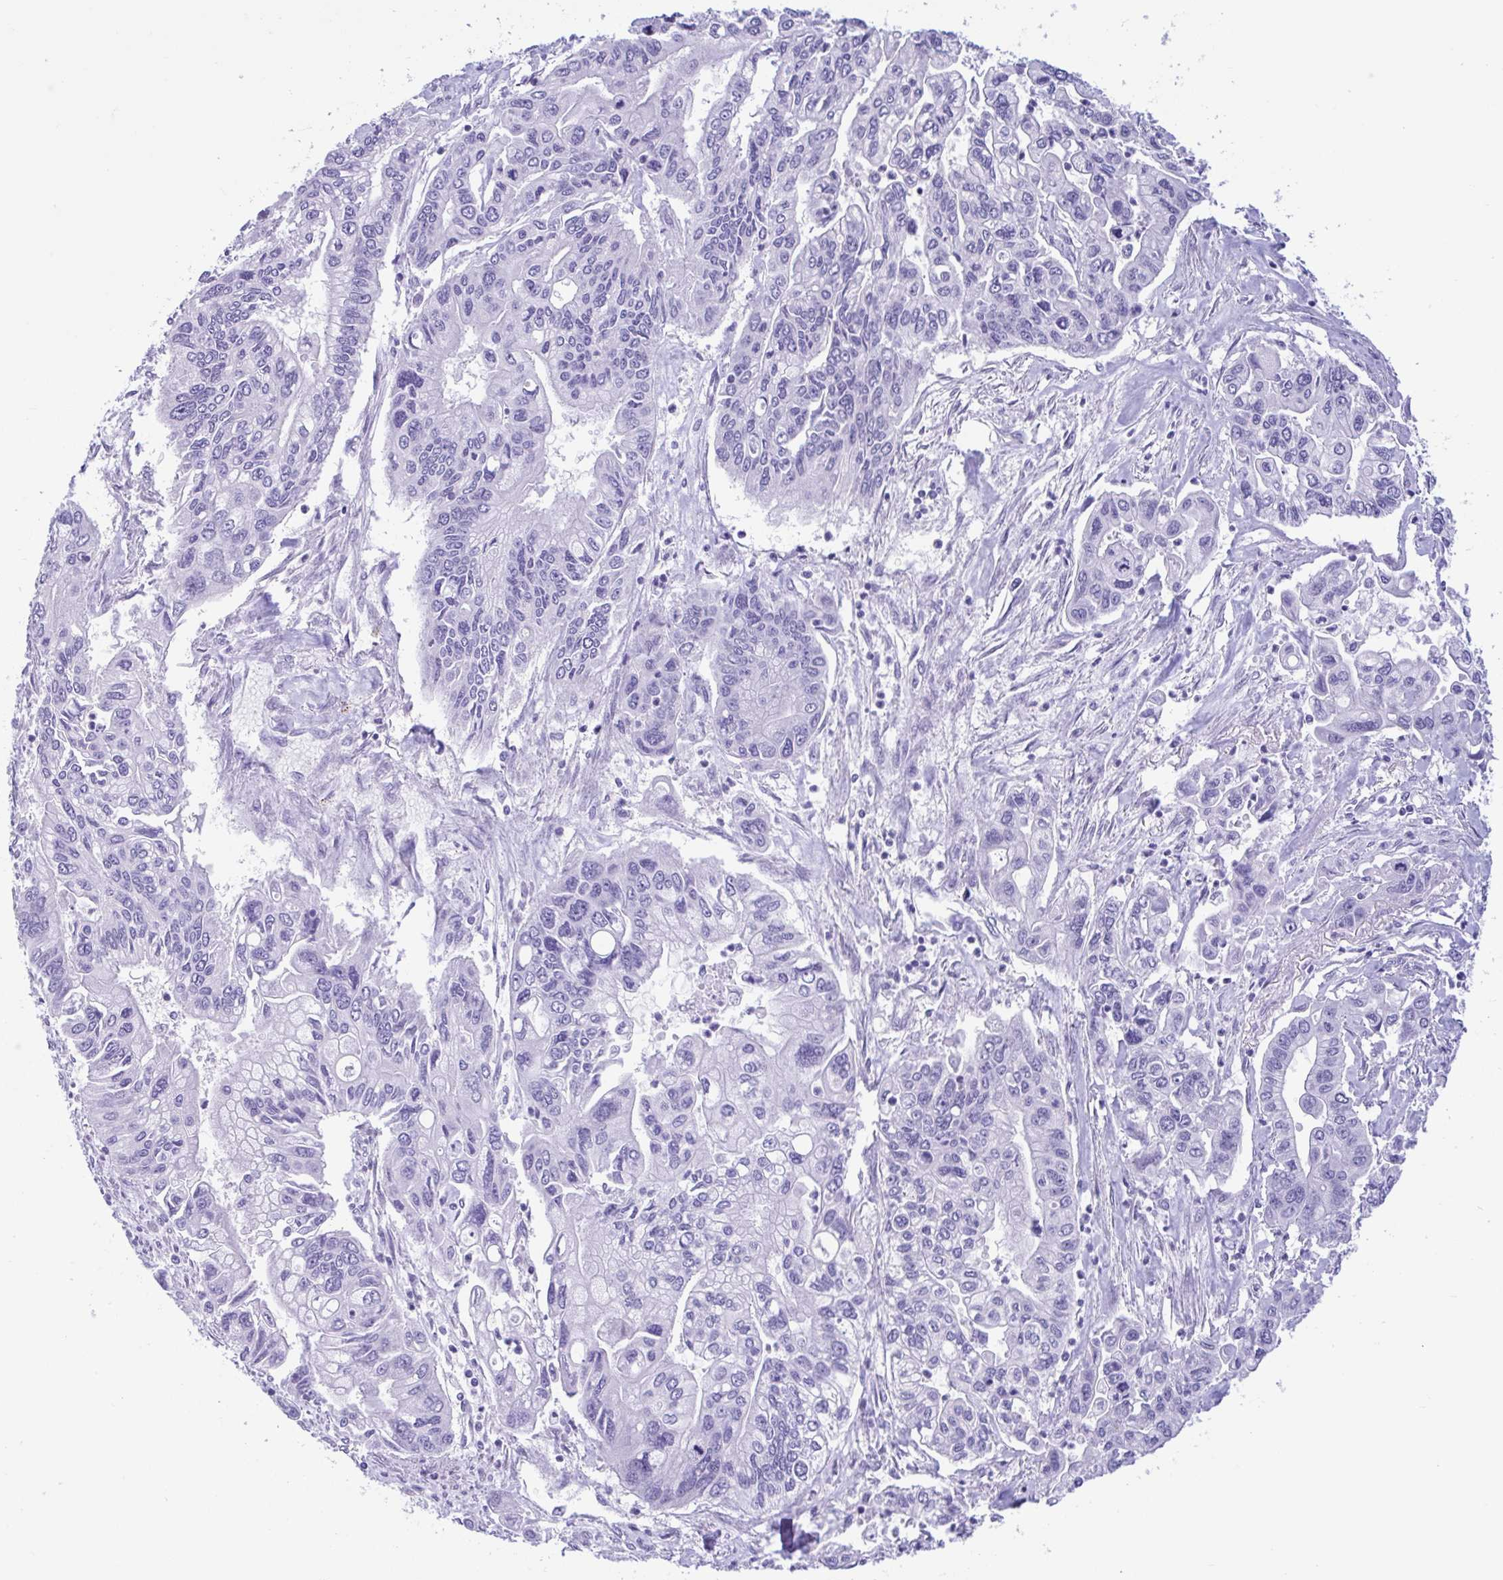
{"staining": {"intensity": "negative", "quantity": "none", "location": "none"}, "tissue": "pancreatic cancer", "cell_type": "Tumor cells", "image_type": "cancer", "snomed": [{"axis": "morphology", "description": "Adenocarcinoma, NOS"}, {"axis": "topography", "description": "Pancreas"}], "caption": "Protein analysis of pancreatic cancer (adenocarcinoma) exhibits no significant positivity in tumor cells.", "gene": "OR4N4", "patient": {"sex": "male", "age": 62}}